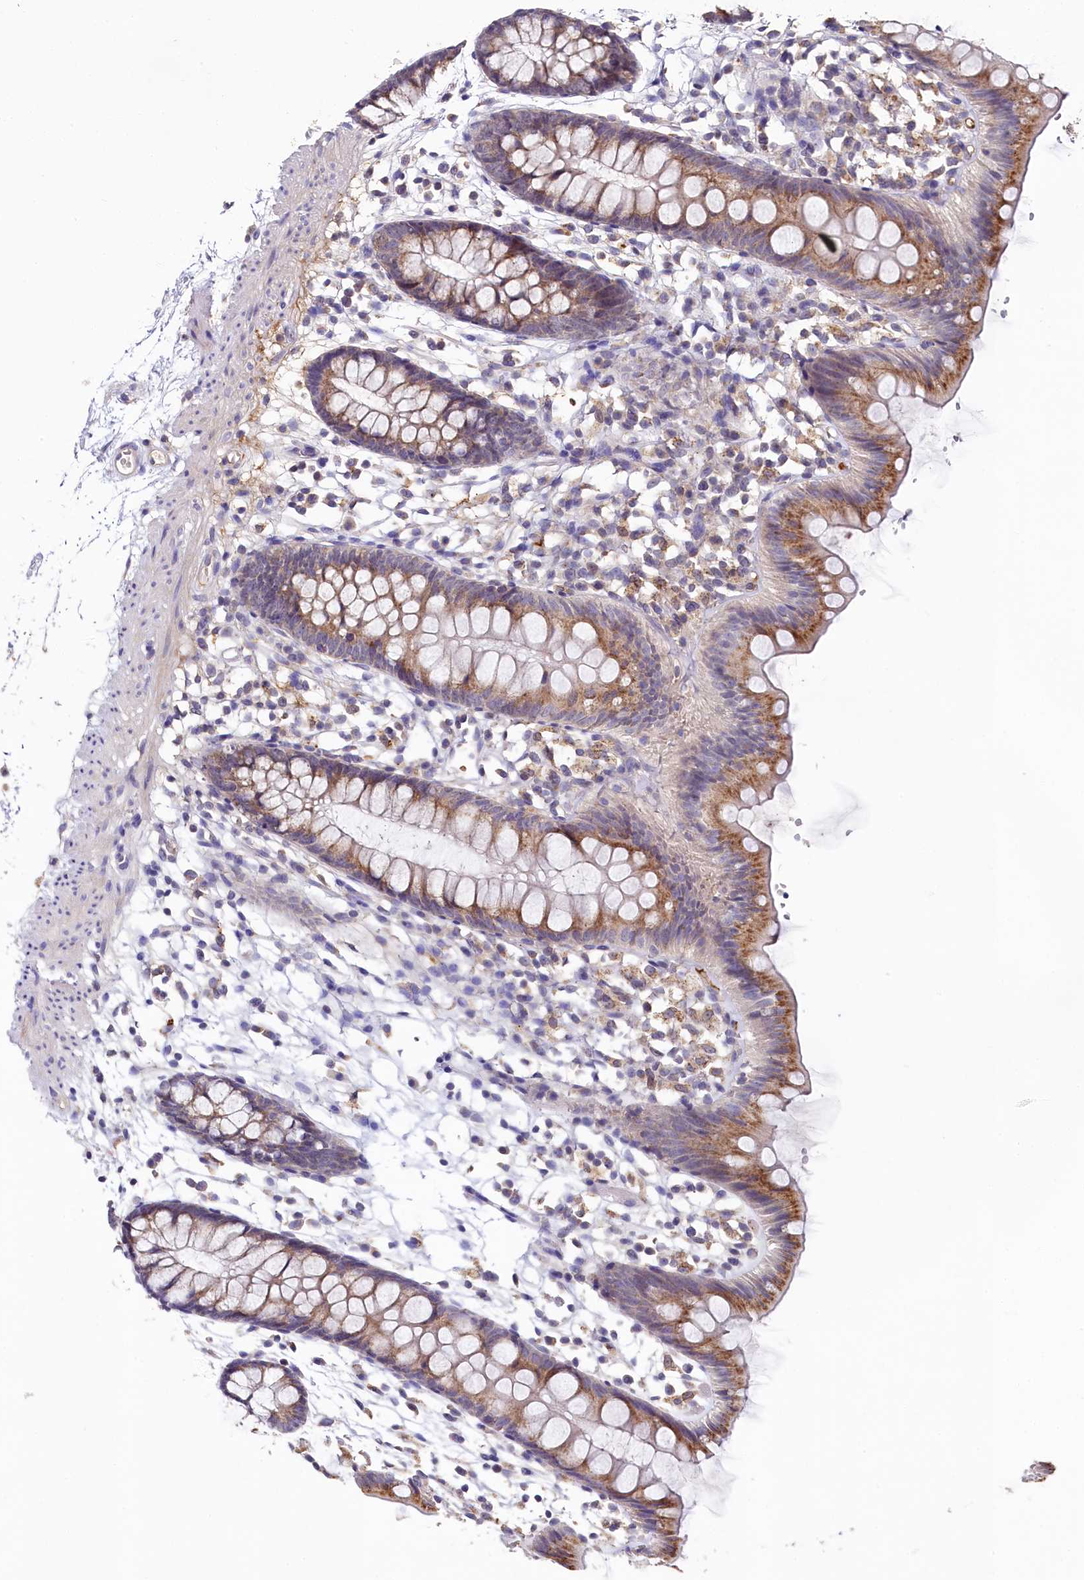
{"staining": {"intensity": "weak", "quantity": "<25%", "location": "cytoplasmic/membranous"}, "tissue": "colon", "cell_type": "Endothelial cells", "image_type": "normal", "snomed": [{"axis": "morphology", "description": "Normal tissue, NOS"}, {"axis": "topography", "description": "Colon"}], "caption": "Immunohistochemical staining of unremarkable human colon reveals no significant expression in endothelial cells.", "gene": "SPINK9", "patient": {"sex": "male", "age": 56}}